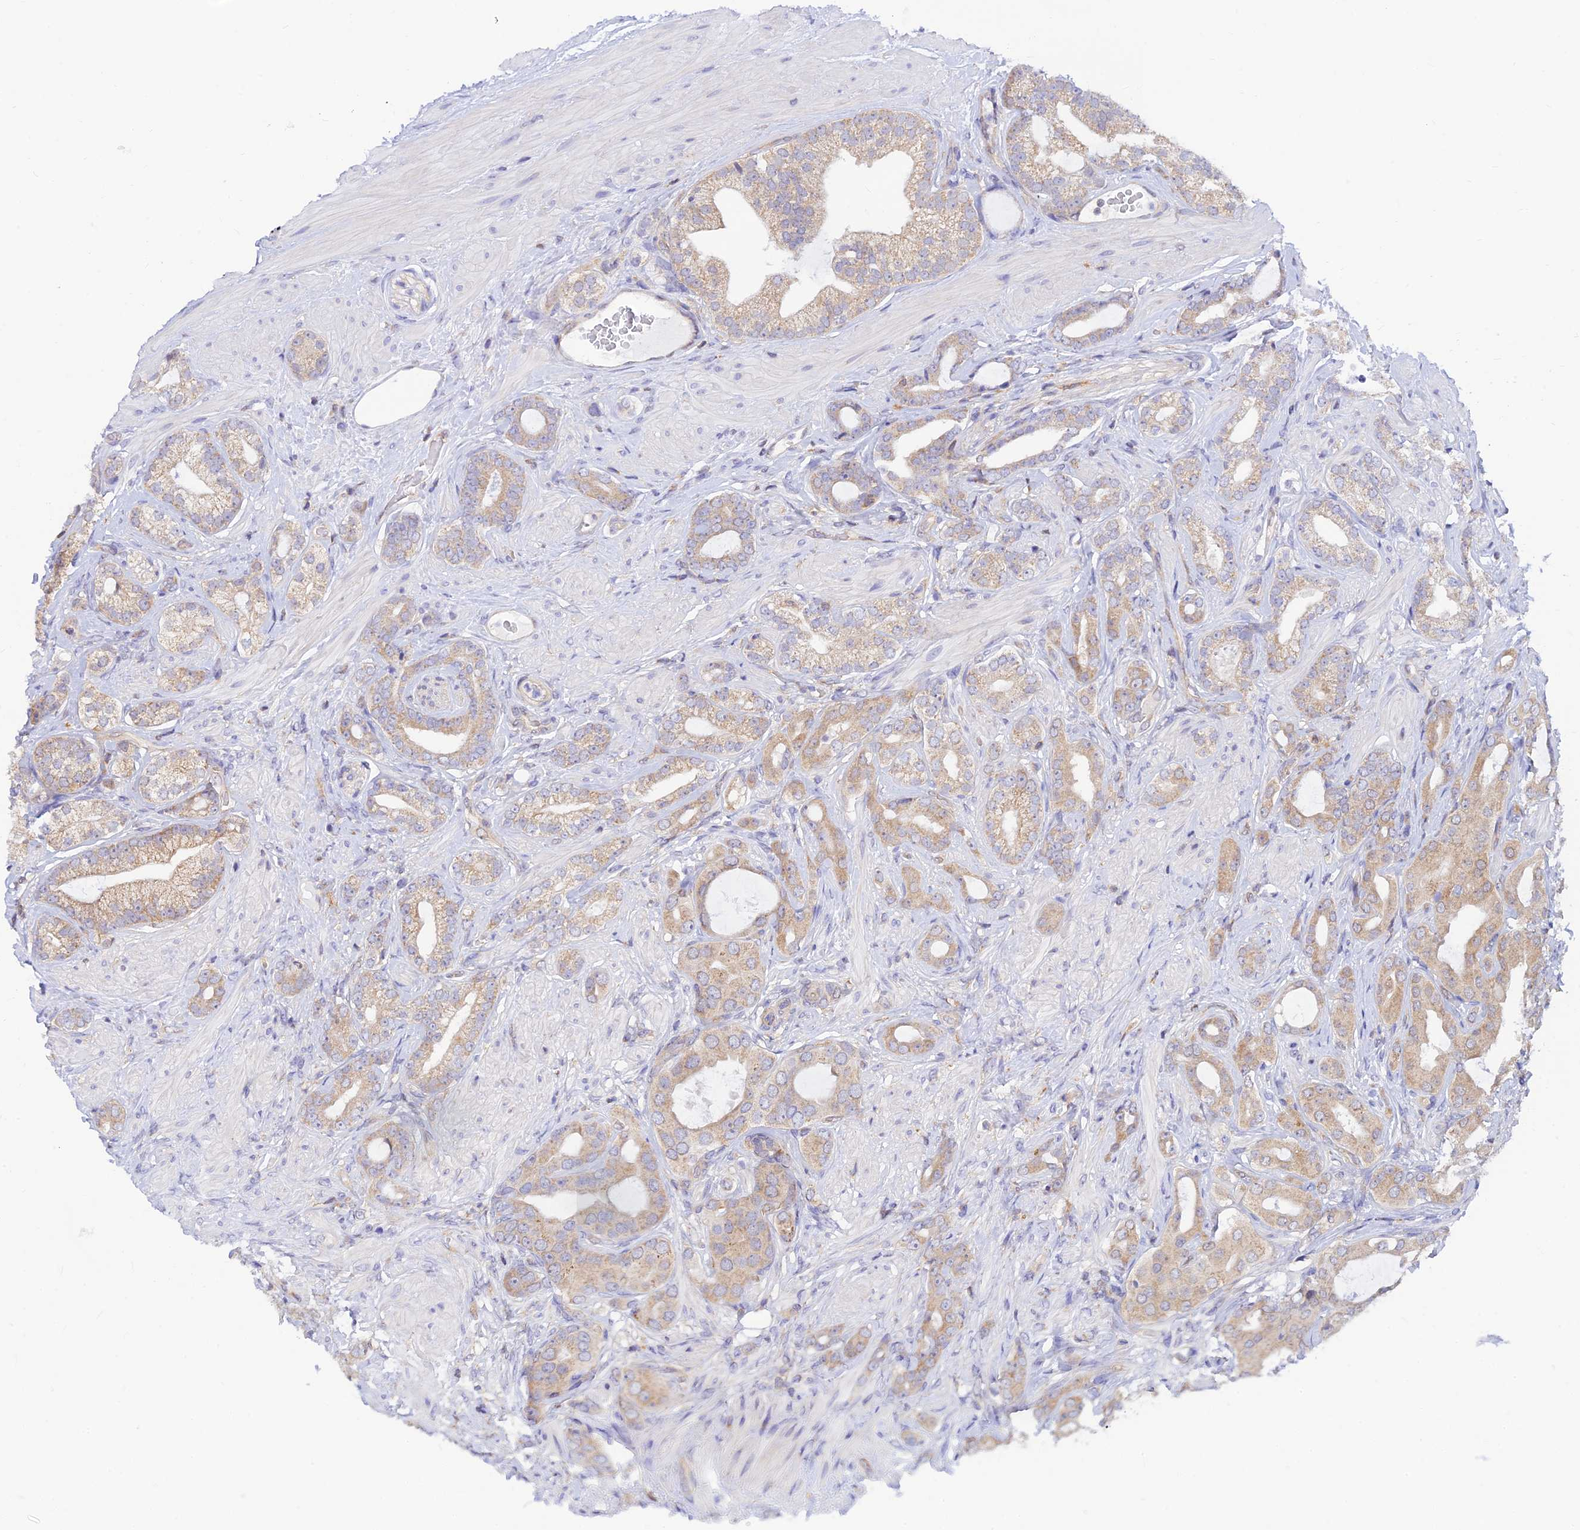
{"staining": {"intensity": "weak", "quantity": ">75%", "location": "cytoplasmic/membranous"}, "tissue": "prostate cancer", "cell_type": "Tumor cells", "image_type": "cancer", "snomed": [{"axis": "morphology", "description": "Adenocarcinoma, Low grade"}, {"axis": "topography", "description": "Prostate"}], "caption": "Tumor cells reveal weak cytoplasmic/membranous staining in approximately >75% of cells in prostate adenocarcinoma (low-grade). (DAB (3,3'-diaminobenzidine) IHC with brightfield microscopy, high magnification).", "gene": "LYSMD2", "patient": {"sex": "male", "age": 57}}